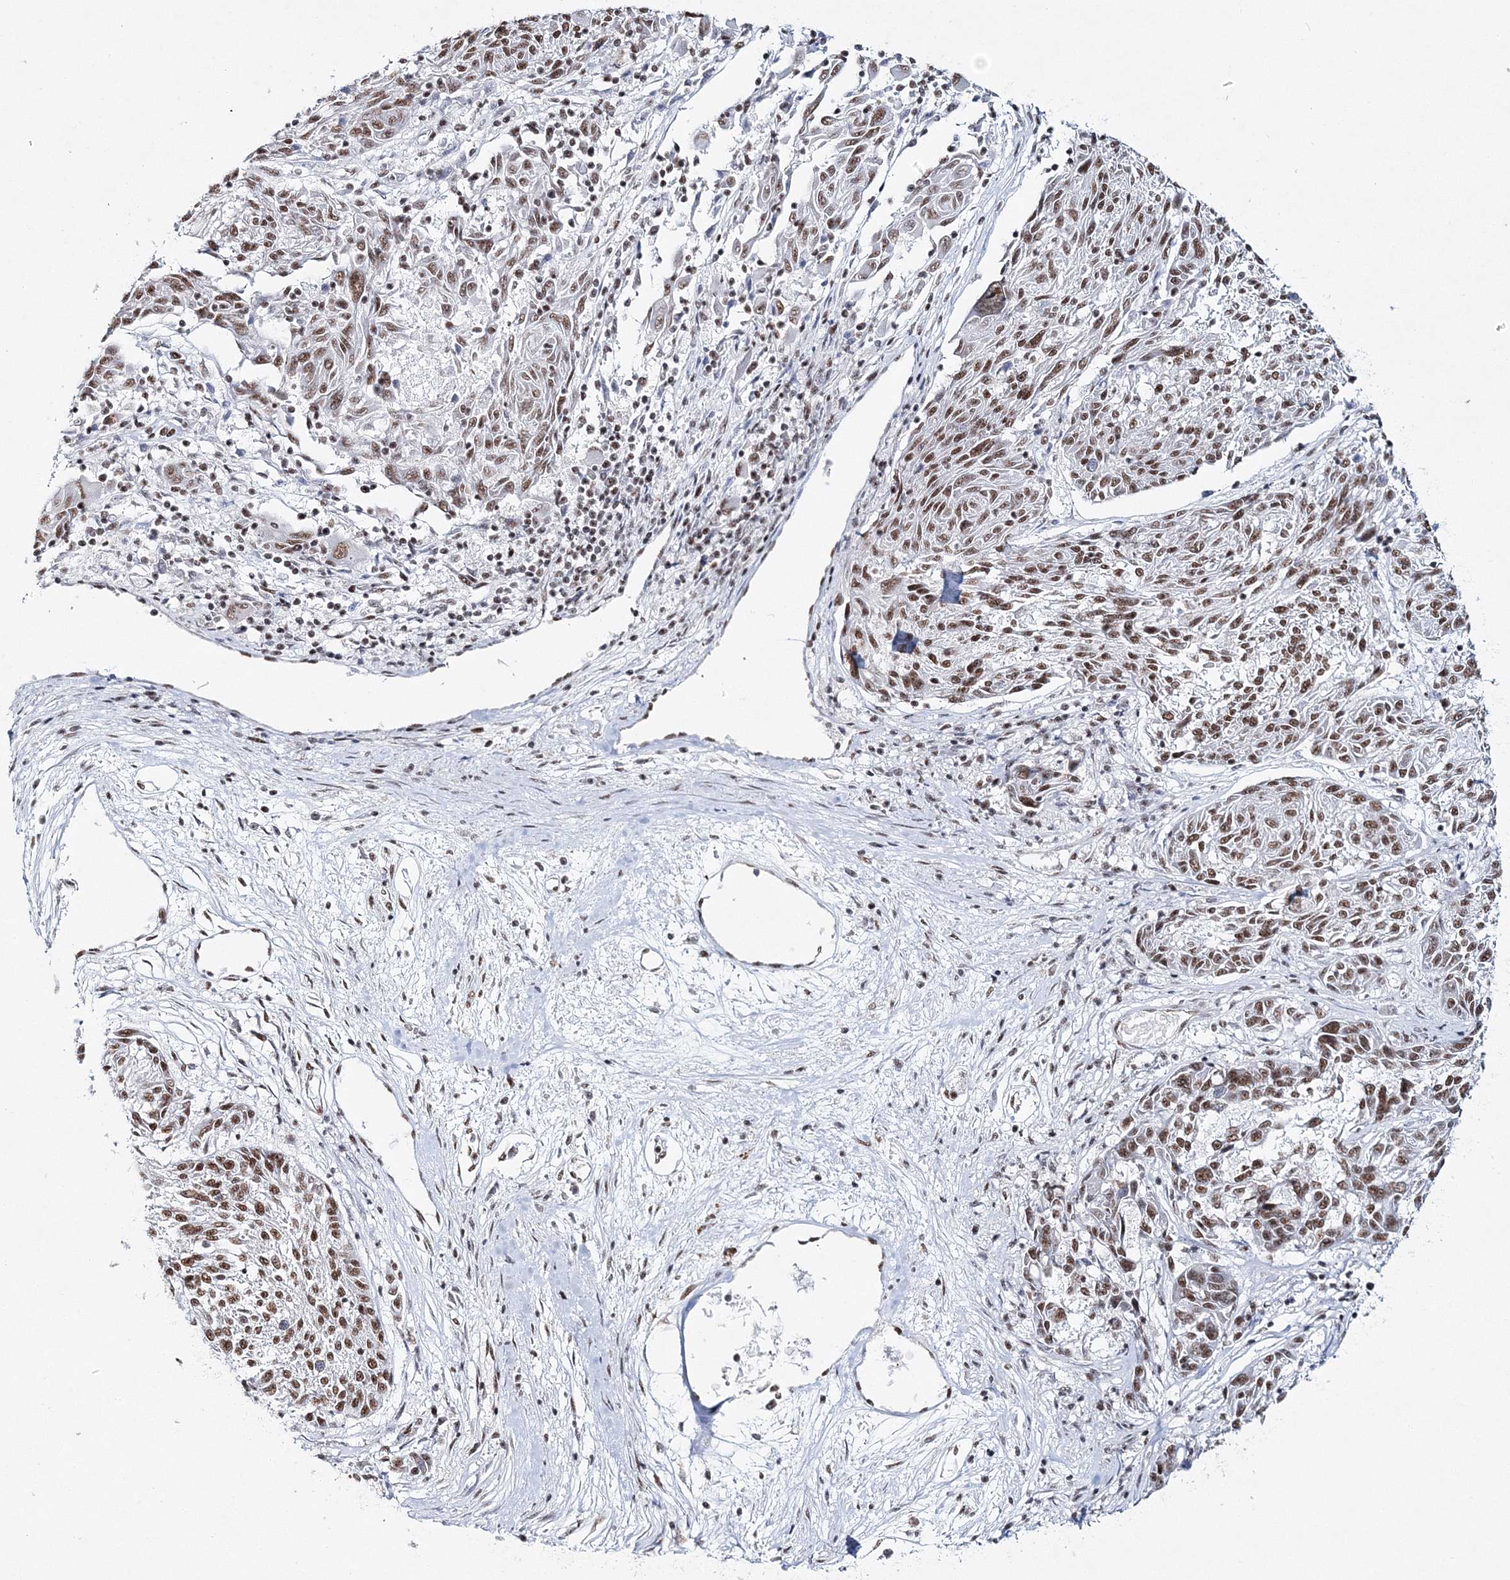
{"staining": {"intensity": "moderate", "quantity": ">75%", "location": "nuclear"}, "tissue": "melanoma", "cell_type": "Tumor cells", "image_type": "cancer", "snomed": [{"axis": "morphology", "description": "Malignant melanoma, NOS"}, {"axis": "topography", "description": "Skin"}], "caption": "This histopathology image demonstrates IHC staining of human melanoma, with medium moderate nuclear staining in approximately >75% of tumor cells.", "gene": "QRICH1", "patient": {"sex": "male", "age": 53}}